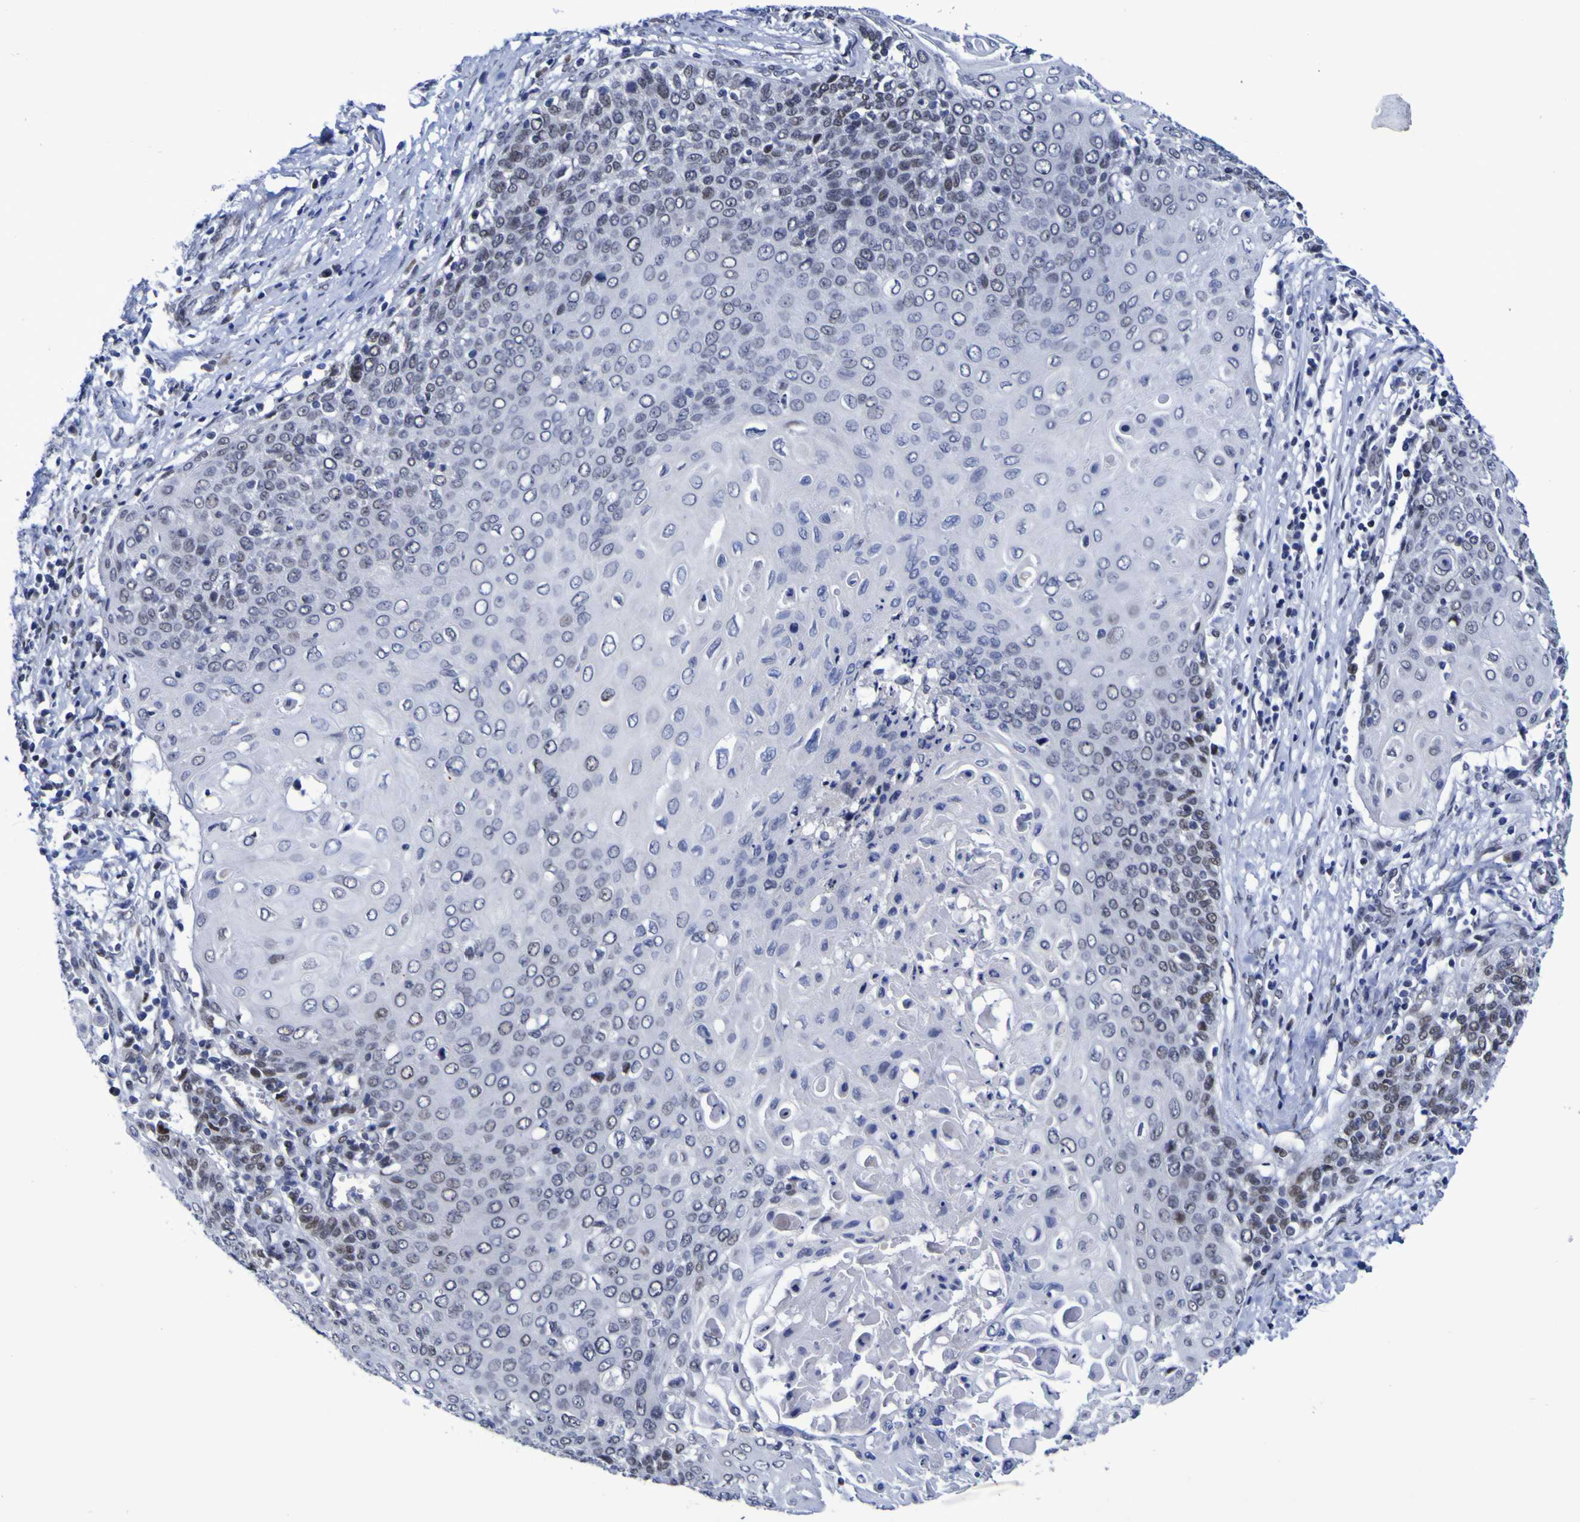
{"staining": {"intensity": "weak", "quantity": "<25%", "location": "nuclear"}, "tissue": "cervical cancer", "cell_type": "Tumor cells", "image_type": "cancer", "snomed": [{"axis": "morphology", "description": "Squamous cell carcinoma, NOS"}, {"axis": "topography", "description": "Cervix"}], "caption": "Squamous cell carcinoma (cervical) stained for a protein using immunohistochemistry (IHC) shows no staining tumor cells.", "gene": "MBD3", "patient": {"sex": "female", "age": 39}}